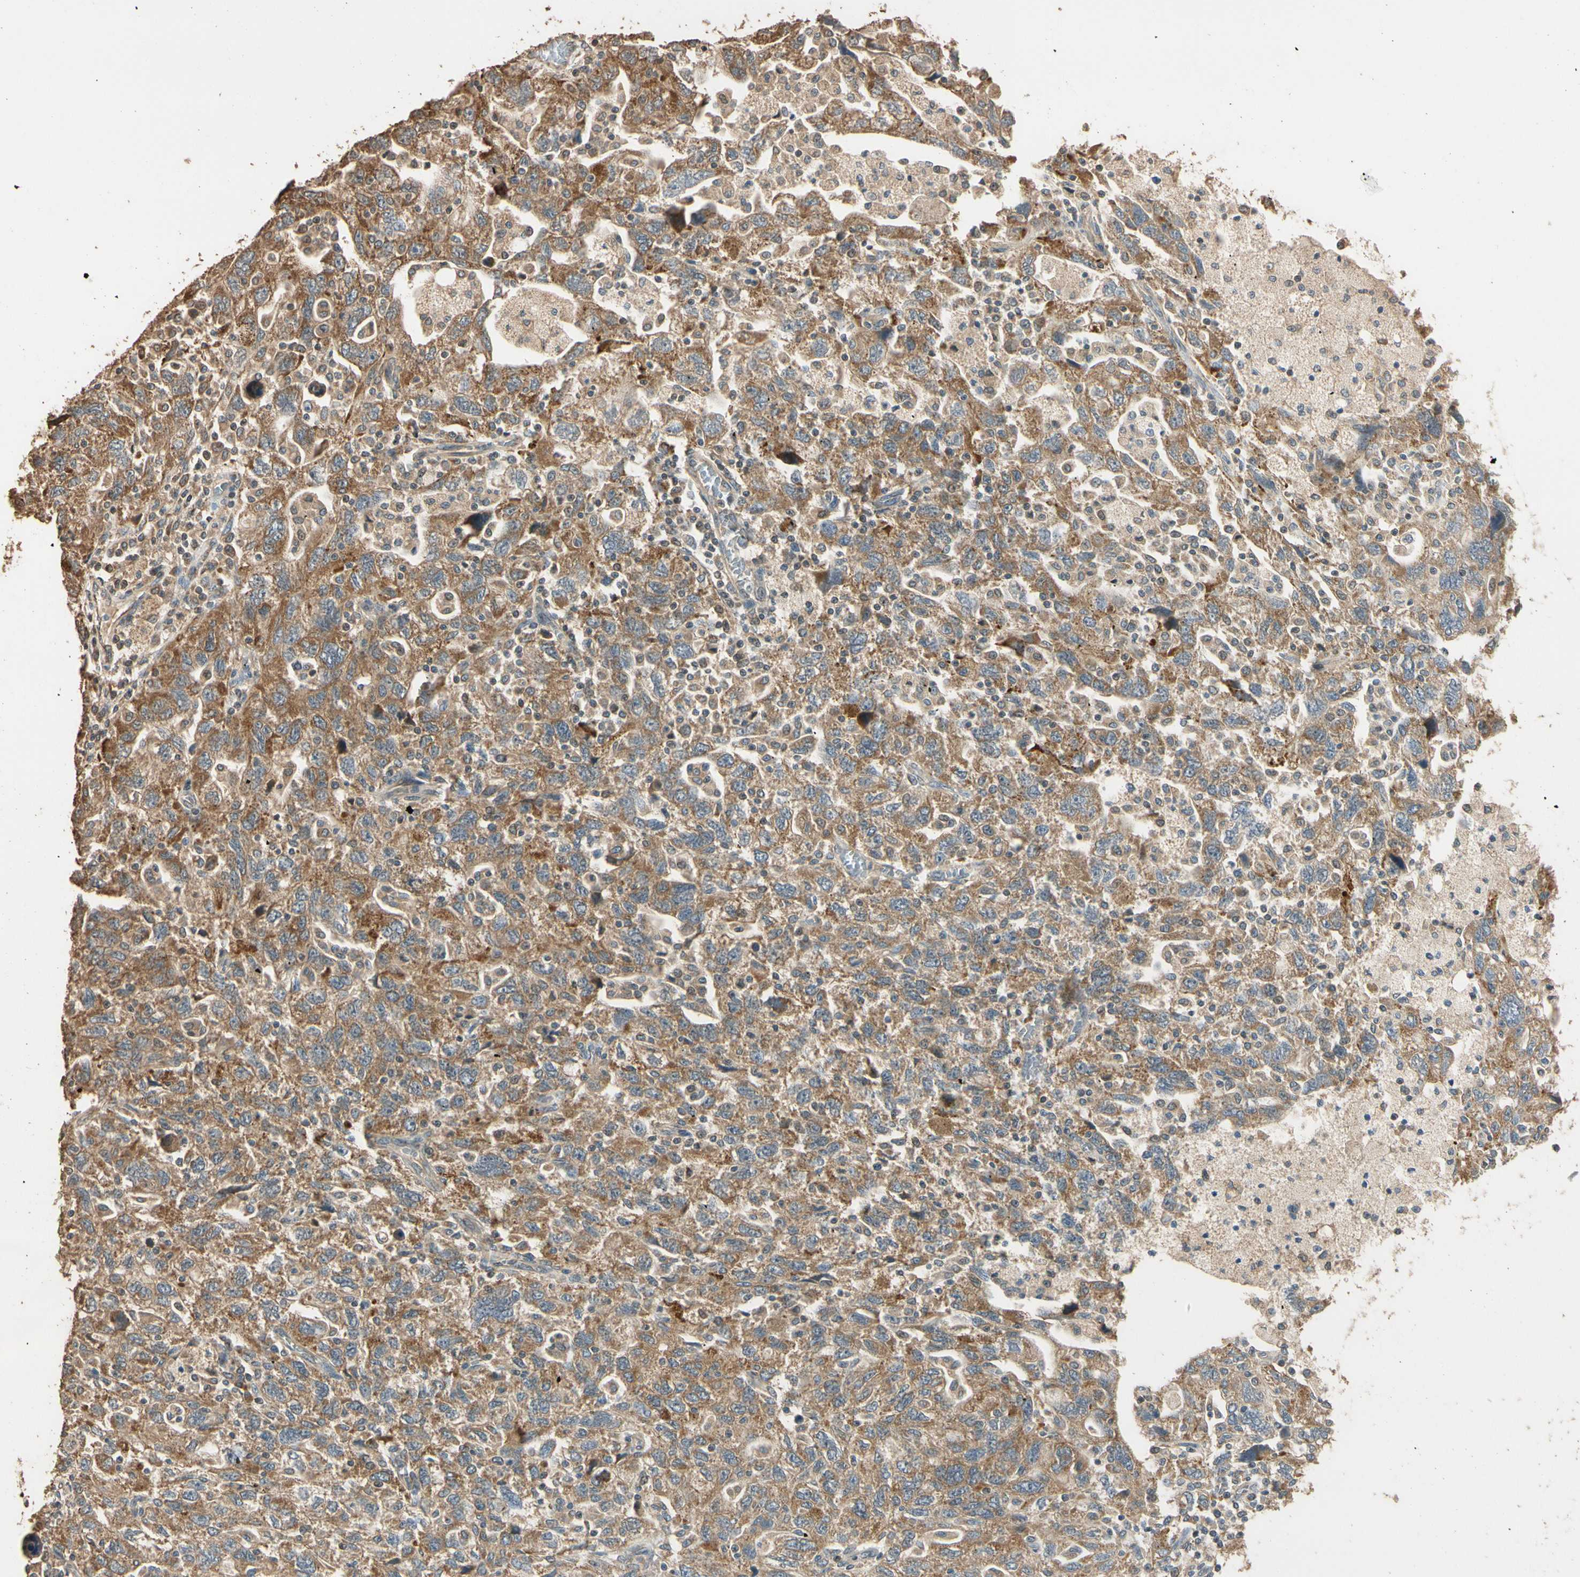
{"staining": {"intensity": "moderate", "quantity": ">75%", "location": "cytoplasmic/membranous"}, "tissue": "ovarian cancer", "cell_type": "Tumor cells", "image_type": "cancer", "snomed": [{"axis": "morphology", "description": "Carcinoma, NOS"}, {"axis": "morphology", "description": "Cystadenocarcinoma, serous, NOS"}, {"axis": "topography", "description": "Ovary"}], "caption": "Ovarian cancer (carcinoma) stained with IHC shows moderate cytoplasmic/membranous staining in approximately >75% of tumor cells.", "gene": "STX18", "patient": {"sex": "female", "age": 69}}